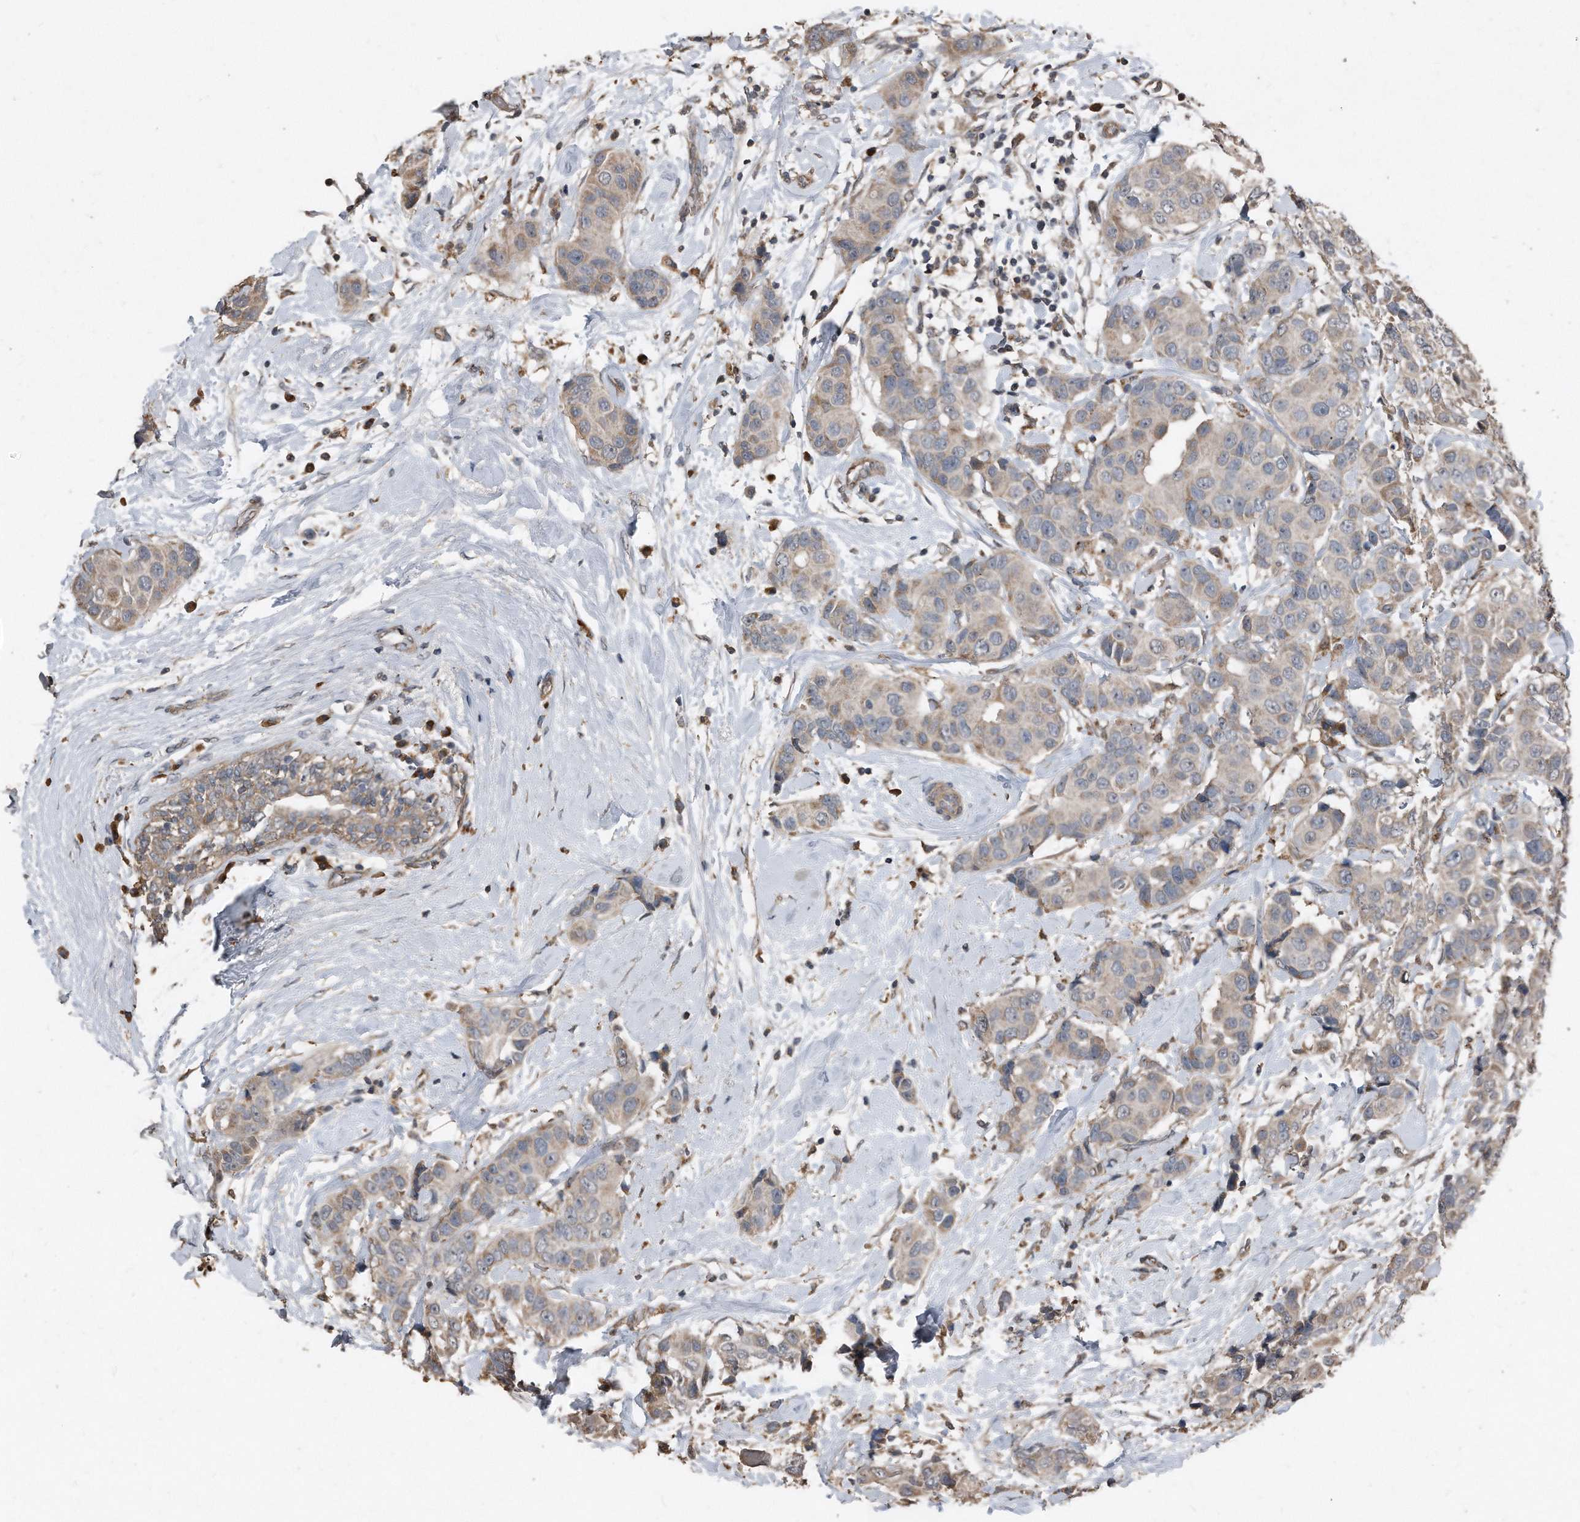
{"staining": {"intensity": "weak", "quantity": "25%-75%", "location": "cytoplasmic/membranous"}, "tissue": "breast cancer", "cell_type": "Tumor cells", "image_type": "cancer", "snomed": [{"axis": "morphology", "description": "Normal tissue, NOS"}, {"axis": "morphology", "description": "Duct carcinoma"}, {"axis": "topography", "description": "Breast"}], "caption": "Tumor cells reveal weak cytoplasmic/membranous positivity in approximately 25%-75% of cells in intraductal carcinoma (breast). The staining was performed using DAB (3,3'-diaminobenzidine), with brown indicating positive protein expression. Nuclei are stained blue with hematoxylin.", "gene": "ANKRD10", "patient": {"sex": "female", "age": 39}}